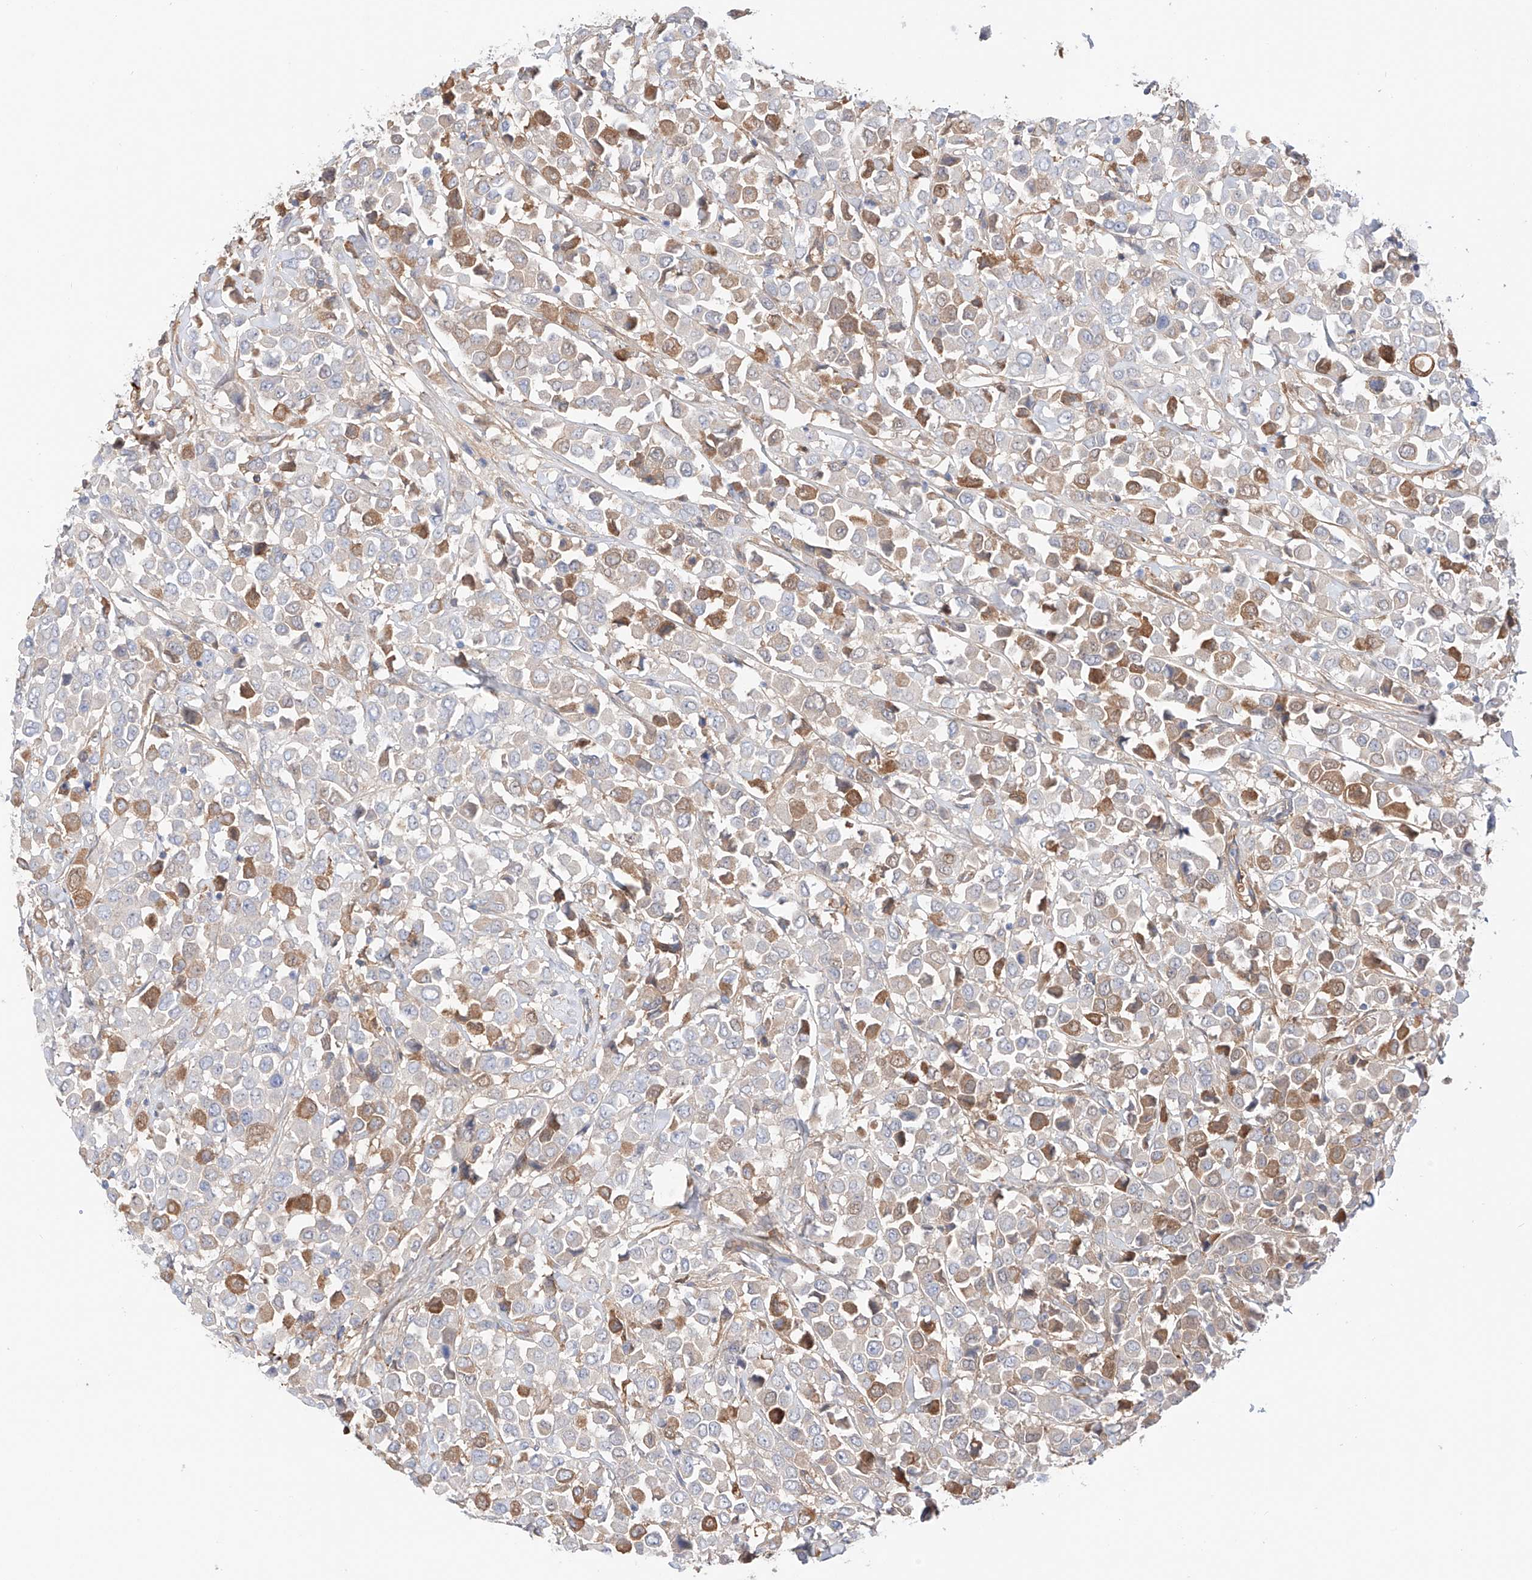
{"staining": {"intensity": "moderate", "quantity": "25%-75%", "location": "cytoplasmic/membranous"}, "tissue": "breast cancer", "cell_type": "Tumor cells", "image_type": "cancer", "snomed": [{"axis": "morphology", "description": "Duct carcinoma"}, {"axis": "topography", "description": "Breast"}], "caption": "A brown stain highlights moderate cytoplasmic/membranous expression of a protein in human breast cancer (invasive ductal carcinoma) tumor cells.", "gene": "PGGT1B", "patient": {"sex": "female", "age": 61}}